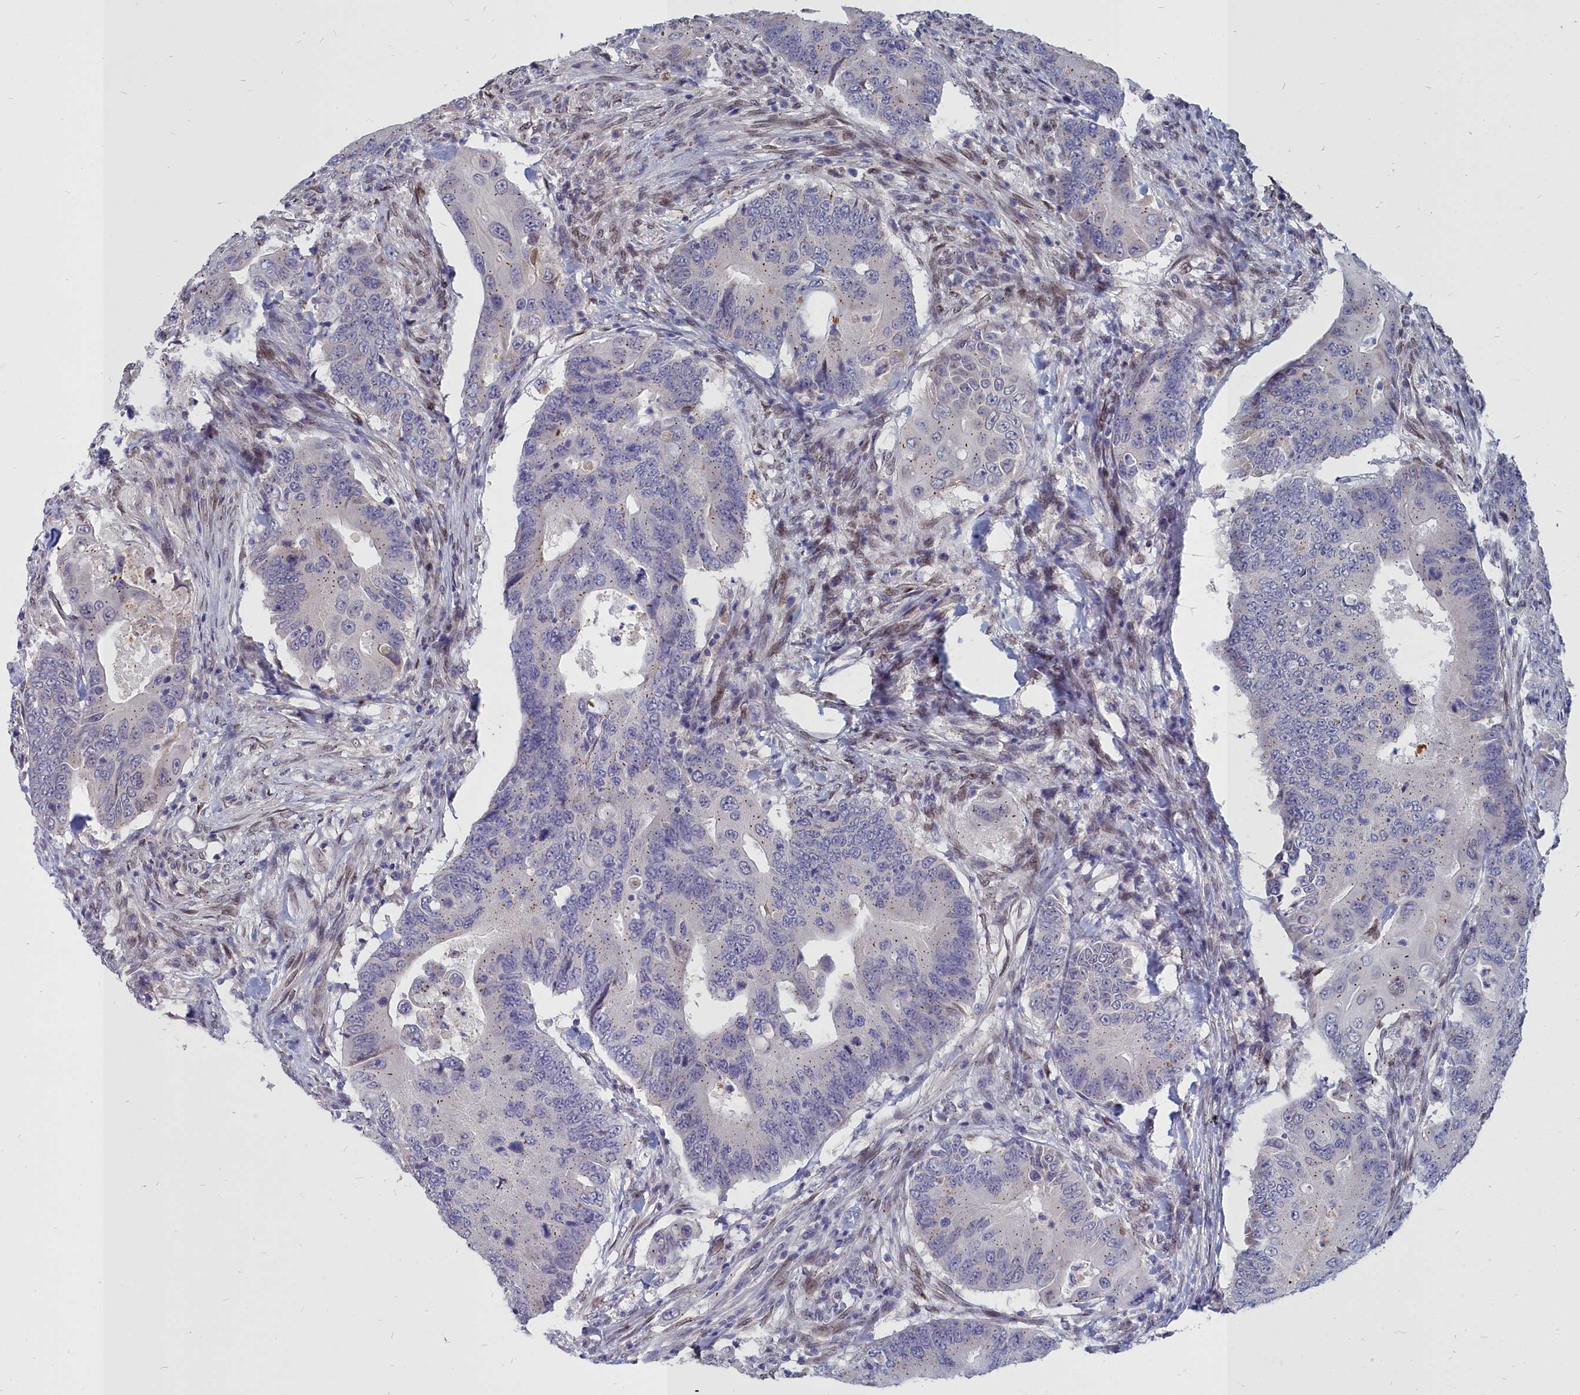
{"staining": {"intensity": "negative", "quantity": "none", "location": "none"}, "tissue": "colorectal cancer", "cell_type": "Tumor cells", "image_type": "cancer", "snomed": [{"axis": "morphology", "description": "Adenocarcinoma, NOS"}, {"axis": "topography", "description": "Colon"}], "caption": "A photomicrograph of human colorectal adenocarcinoma is negative for staining in tumor cells. (IHC, brightfield microscopy, high magnification).", "gene": "NOXA1", "patient": {"sex": "male", "age": 71}}